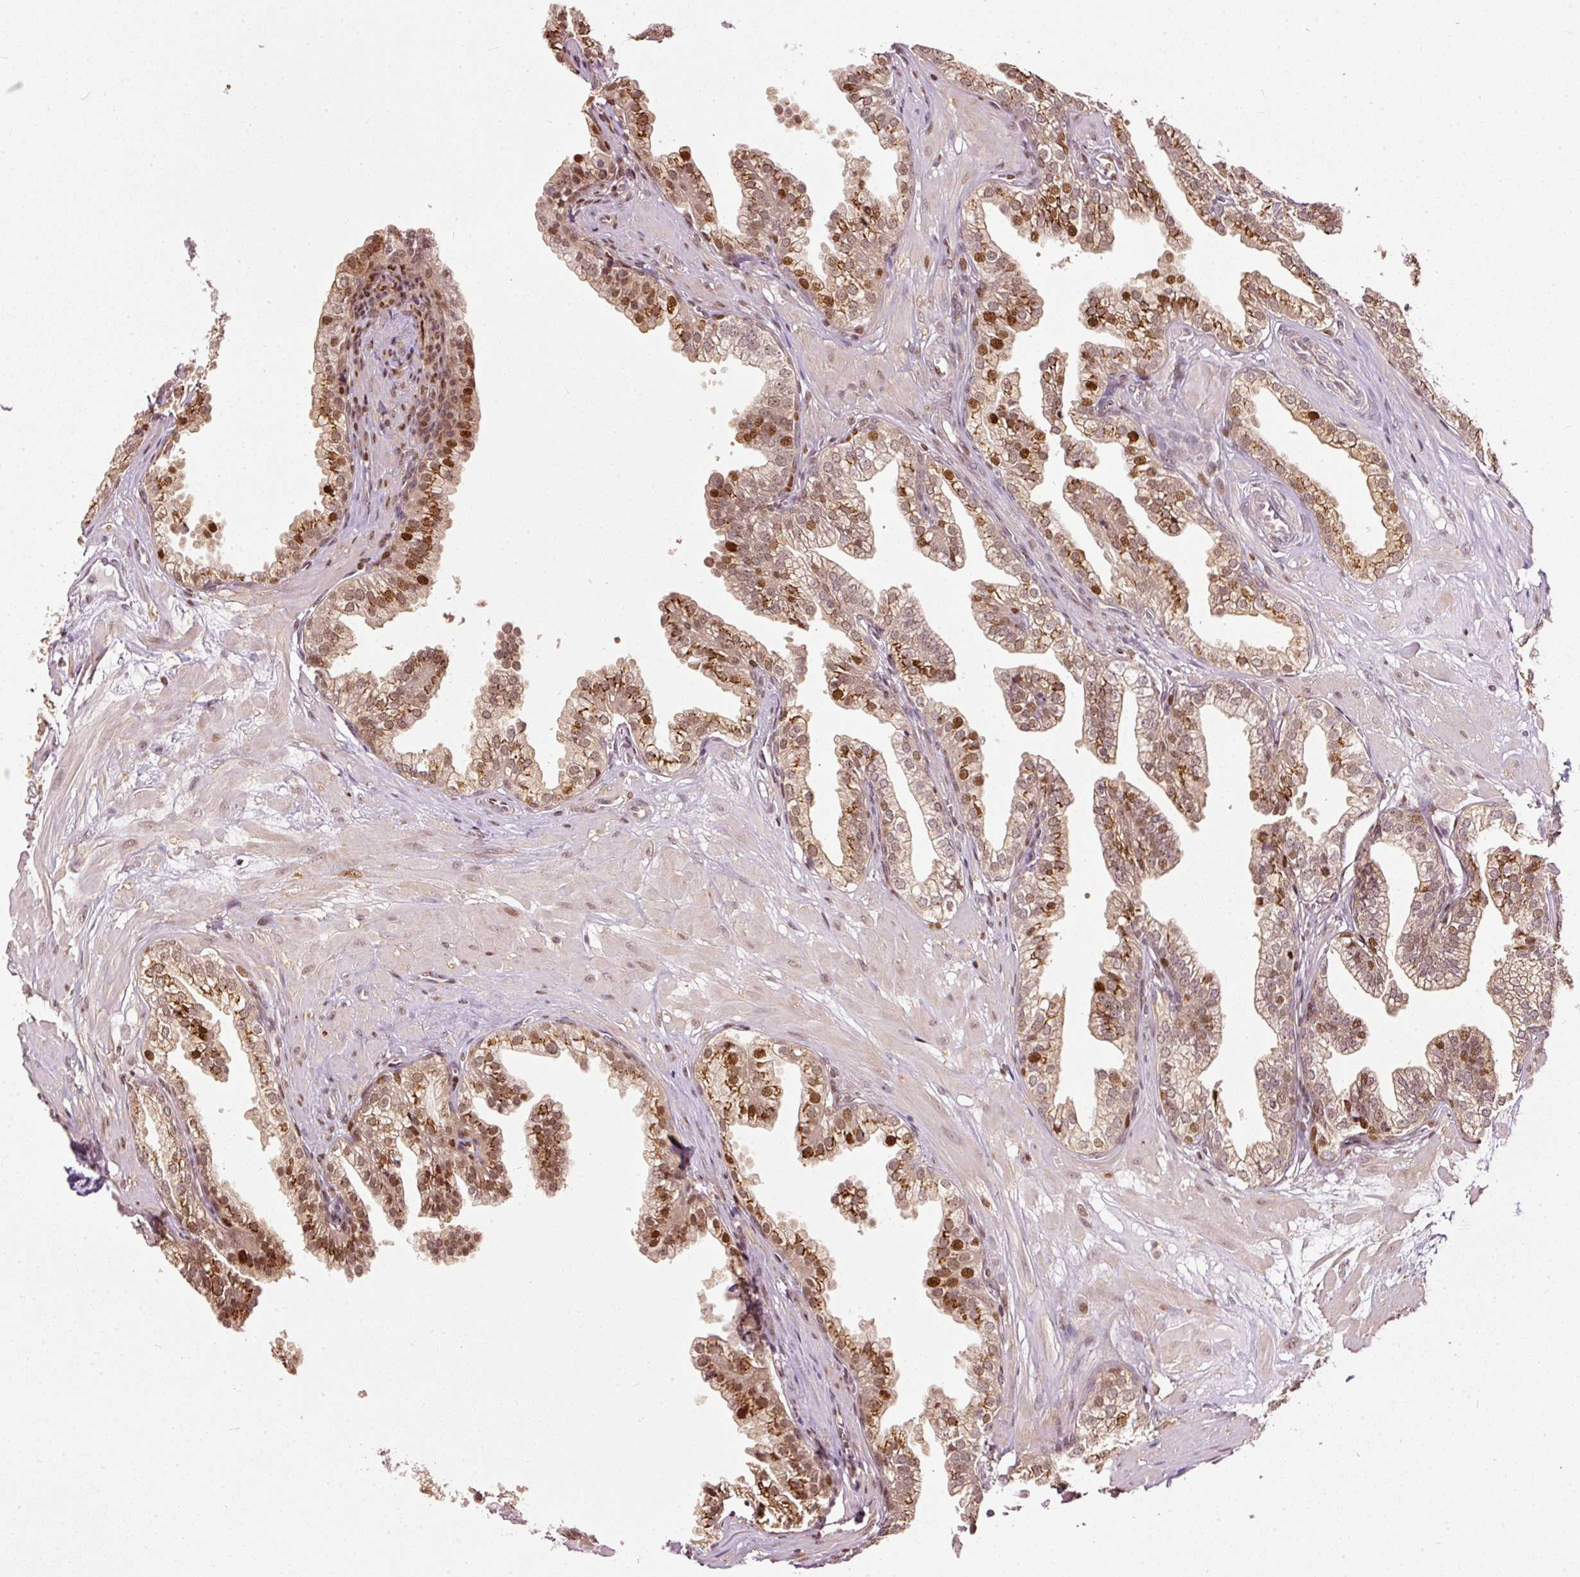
{"staining": {"intensity": "moderate", "quantity": ">75%", "location": "cytoplasmic/membranous,nuclear"}, "tissue": "prostate", "cell_type": "Glandular cells", "image_type": "normal", "snomed": [{"axis": "morphology", "description": "Normal tissue, NOS"}, {"axis": "topography", "description": "Prostate"}, {"axis": "topography", "description": "Peripheral nerve tissue"}], "caption": "There is medium levels of moderate cytoplasmic/membranous,nuclear positivity in glandular cells of unremarkable prostate, as demonstrated by immunohistochemical staining (brown color).", "gene": "ZNF778", "patient": {"sex": "male", "age": 55}}